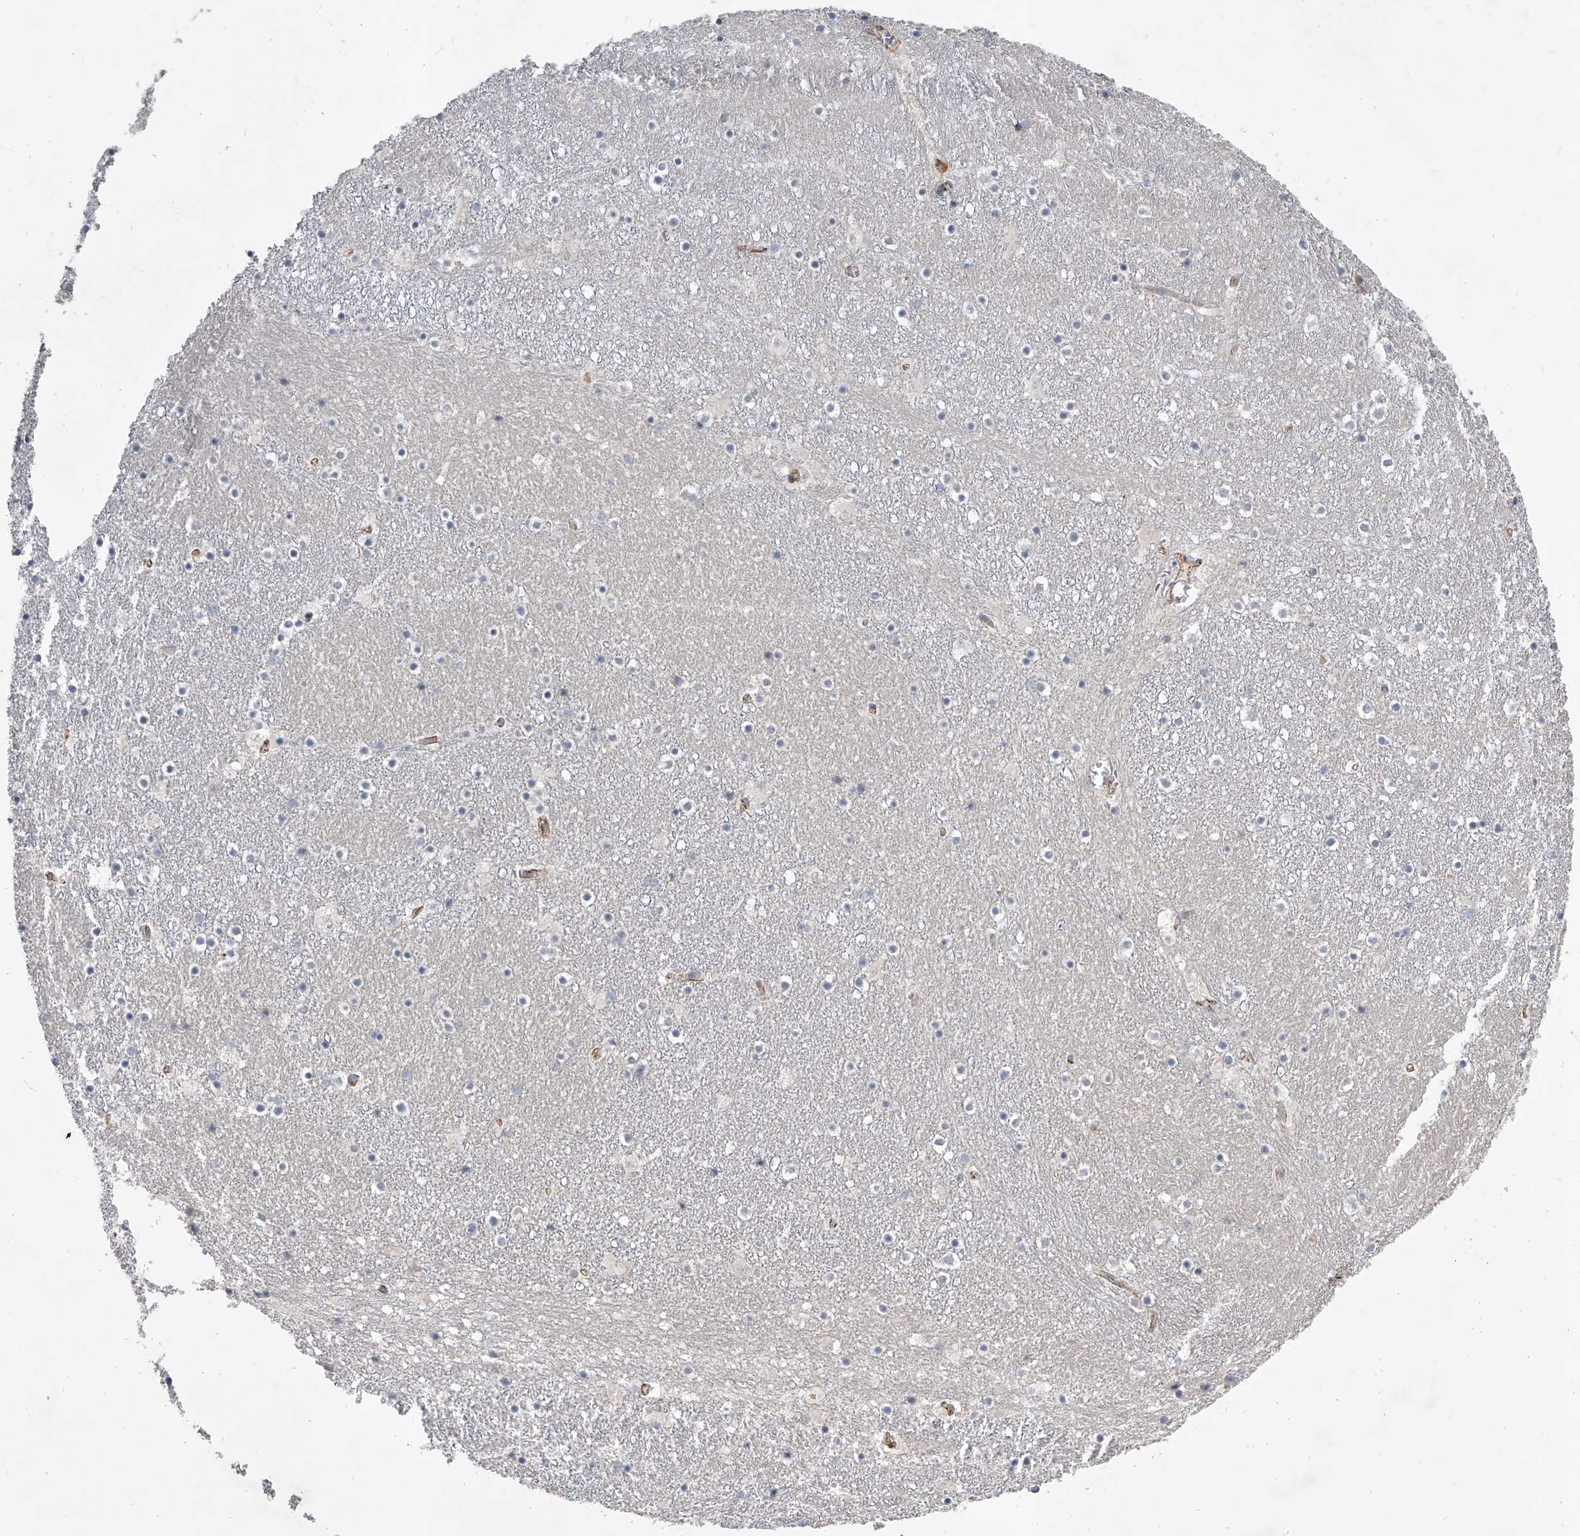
{"staining": {"intensity": "weak", "quantity": "<25%", "location": "cytoplasmic/membranous"}, "tissue": "caudate", "cell_type": "Glial cells", "image_type": "normal", "snomed": [{"axis": "morphology", "description": "Normal tissue, NOS"}, {"axis": "topography", "description": "Lateral ventricle wall"}], "caption": "Histopathology image shows no significant protein positivity in glial cells of unremarkable caudate.", "gene": "ENSG00000250424", "patient": {"sex": "male", "age": 45}}